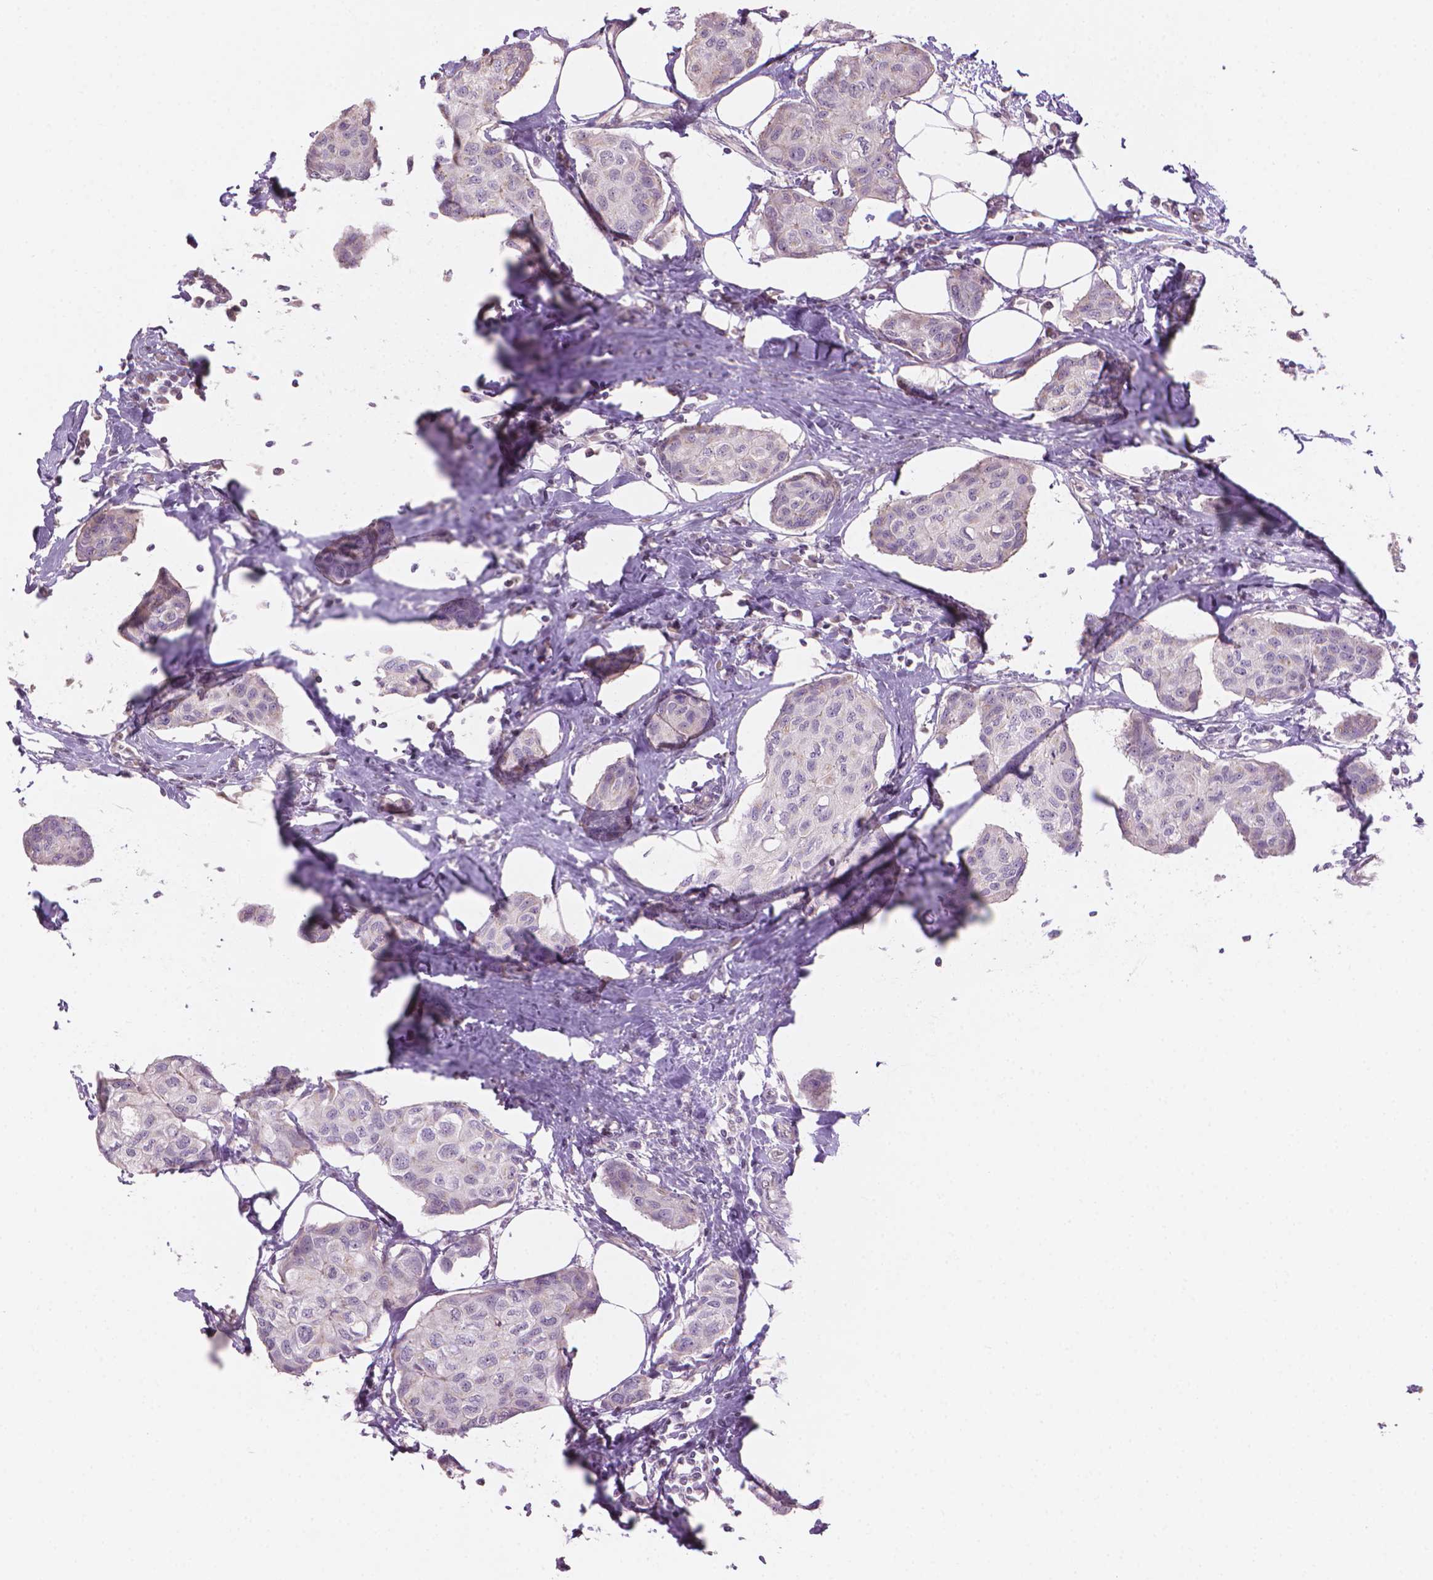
{"staining": {"intensity": "negative", "quantity": "none", "location": "none"}, "tissue": "breast cancer", "cell_type": "Tumor cells", "image_type": "cancer", "snomed": [{"axis": "morphology", "description": "Duct carcinoma"}, {"axis": "topography", "description": "Breast"}], "caption": "The photomicrograph exhibits no significant expression in tumor cells of breast cancer (intraductal carcinoma). (Brightfield microscopy of DAB IHC at high magnification).", "gene": "IFFO1", "patient": {"sex": "female", "age": 80}}